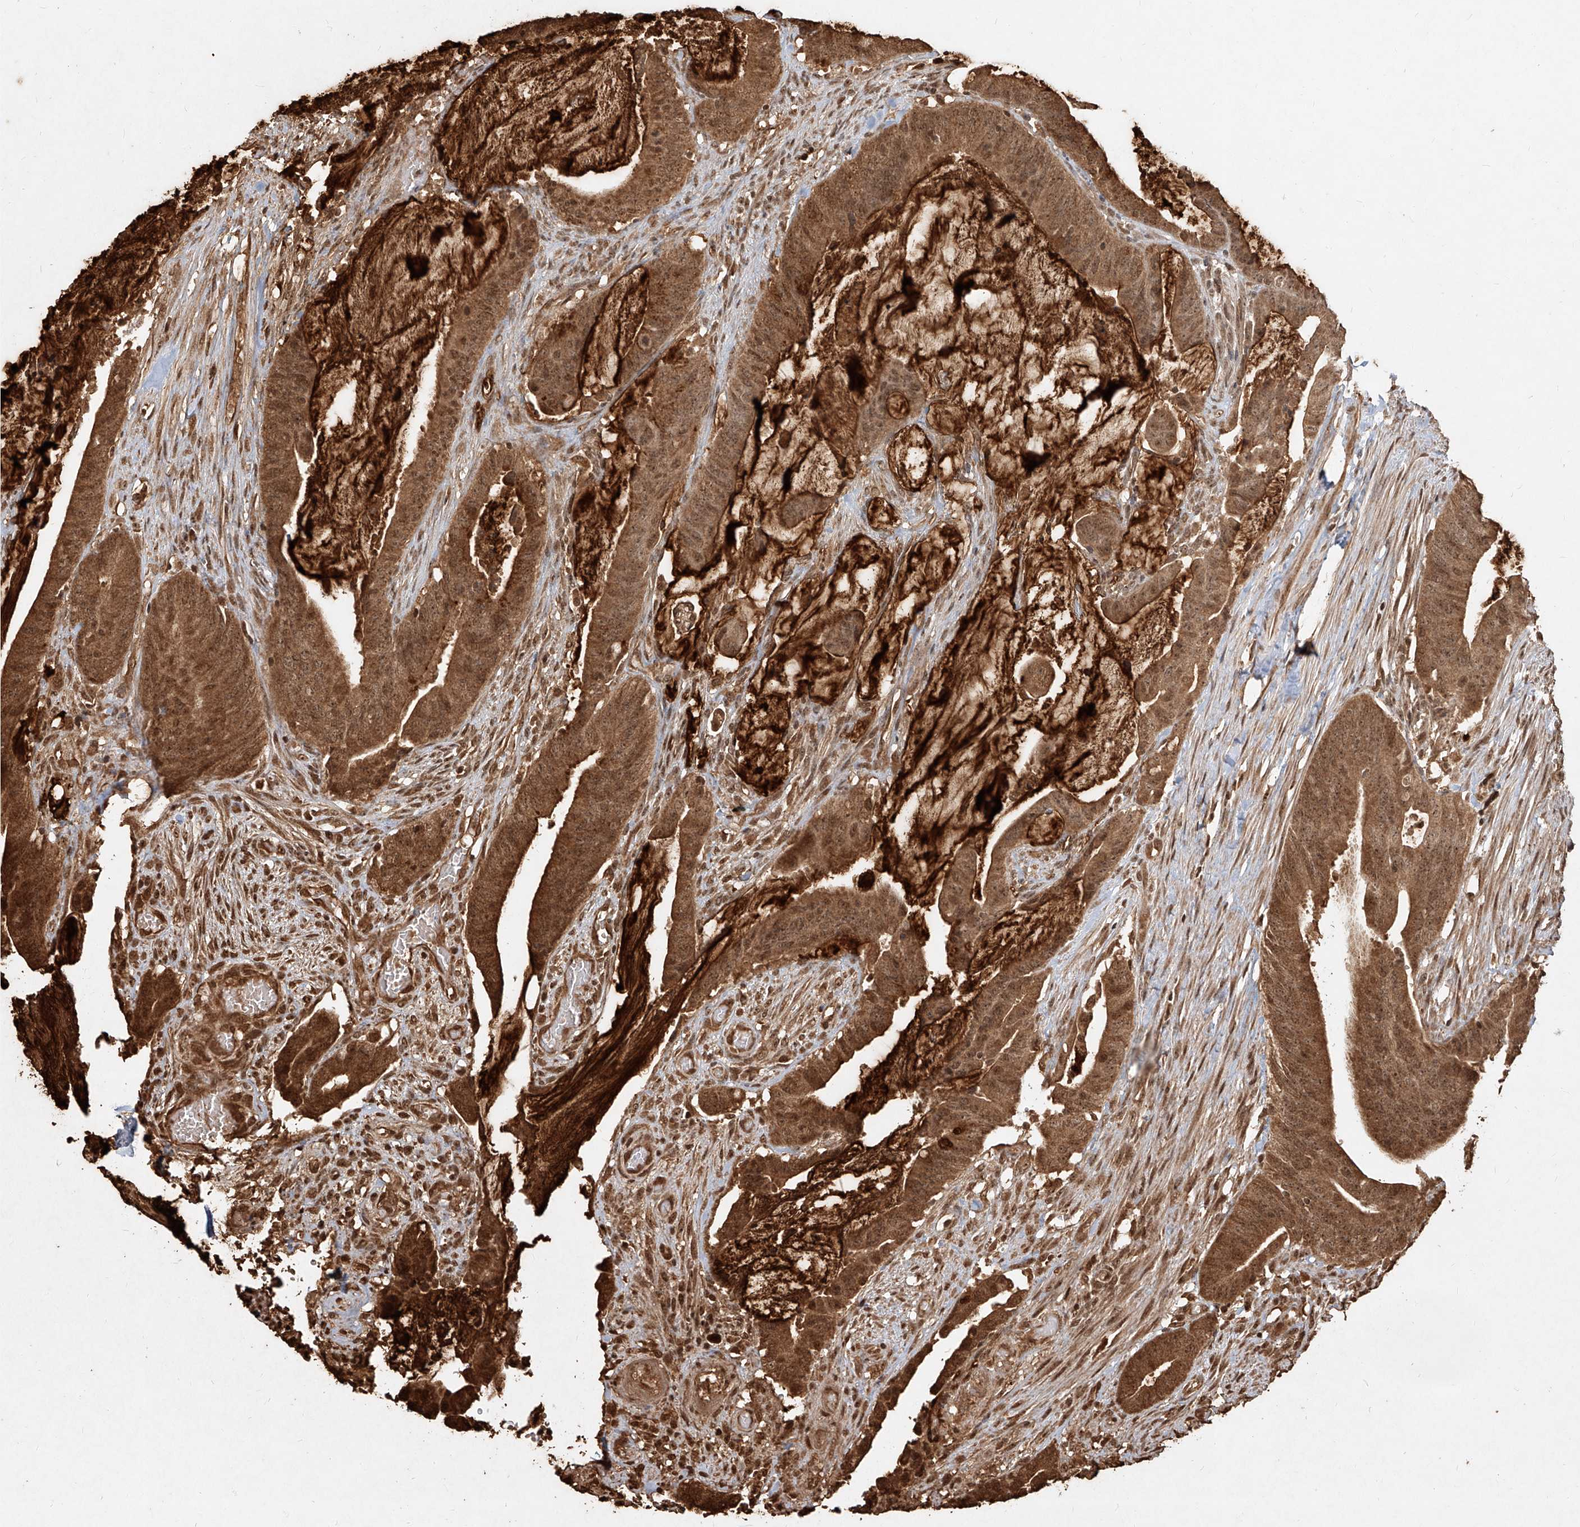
{"staining": {"intensity": "moderate", "quantity": ">75%", "location": "cytoplasmic/membranous,nuclear"}, "tissue": "colorectal cancer", "cell_type": "Tumor cells", "image_type": "cancer", "snomed": [{"axis": "morphology", "description": "Adenocarcinoma, NOS"}, {"axis": "topography", "description": "Rectum"}], "caption": "This is an image of IHC staining of colorectal cancer, which shows moderate expression in the cytoplasmic/membranous and nuclear of tumor cells.", "gene": "UBE2K", "patient": {"sex": "female", "age": 66}}